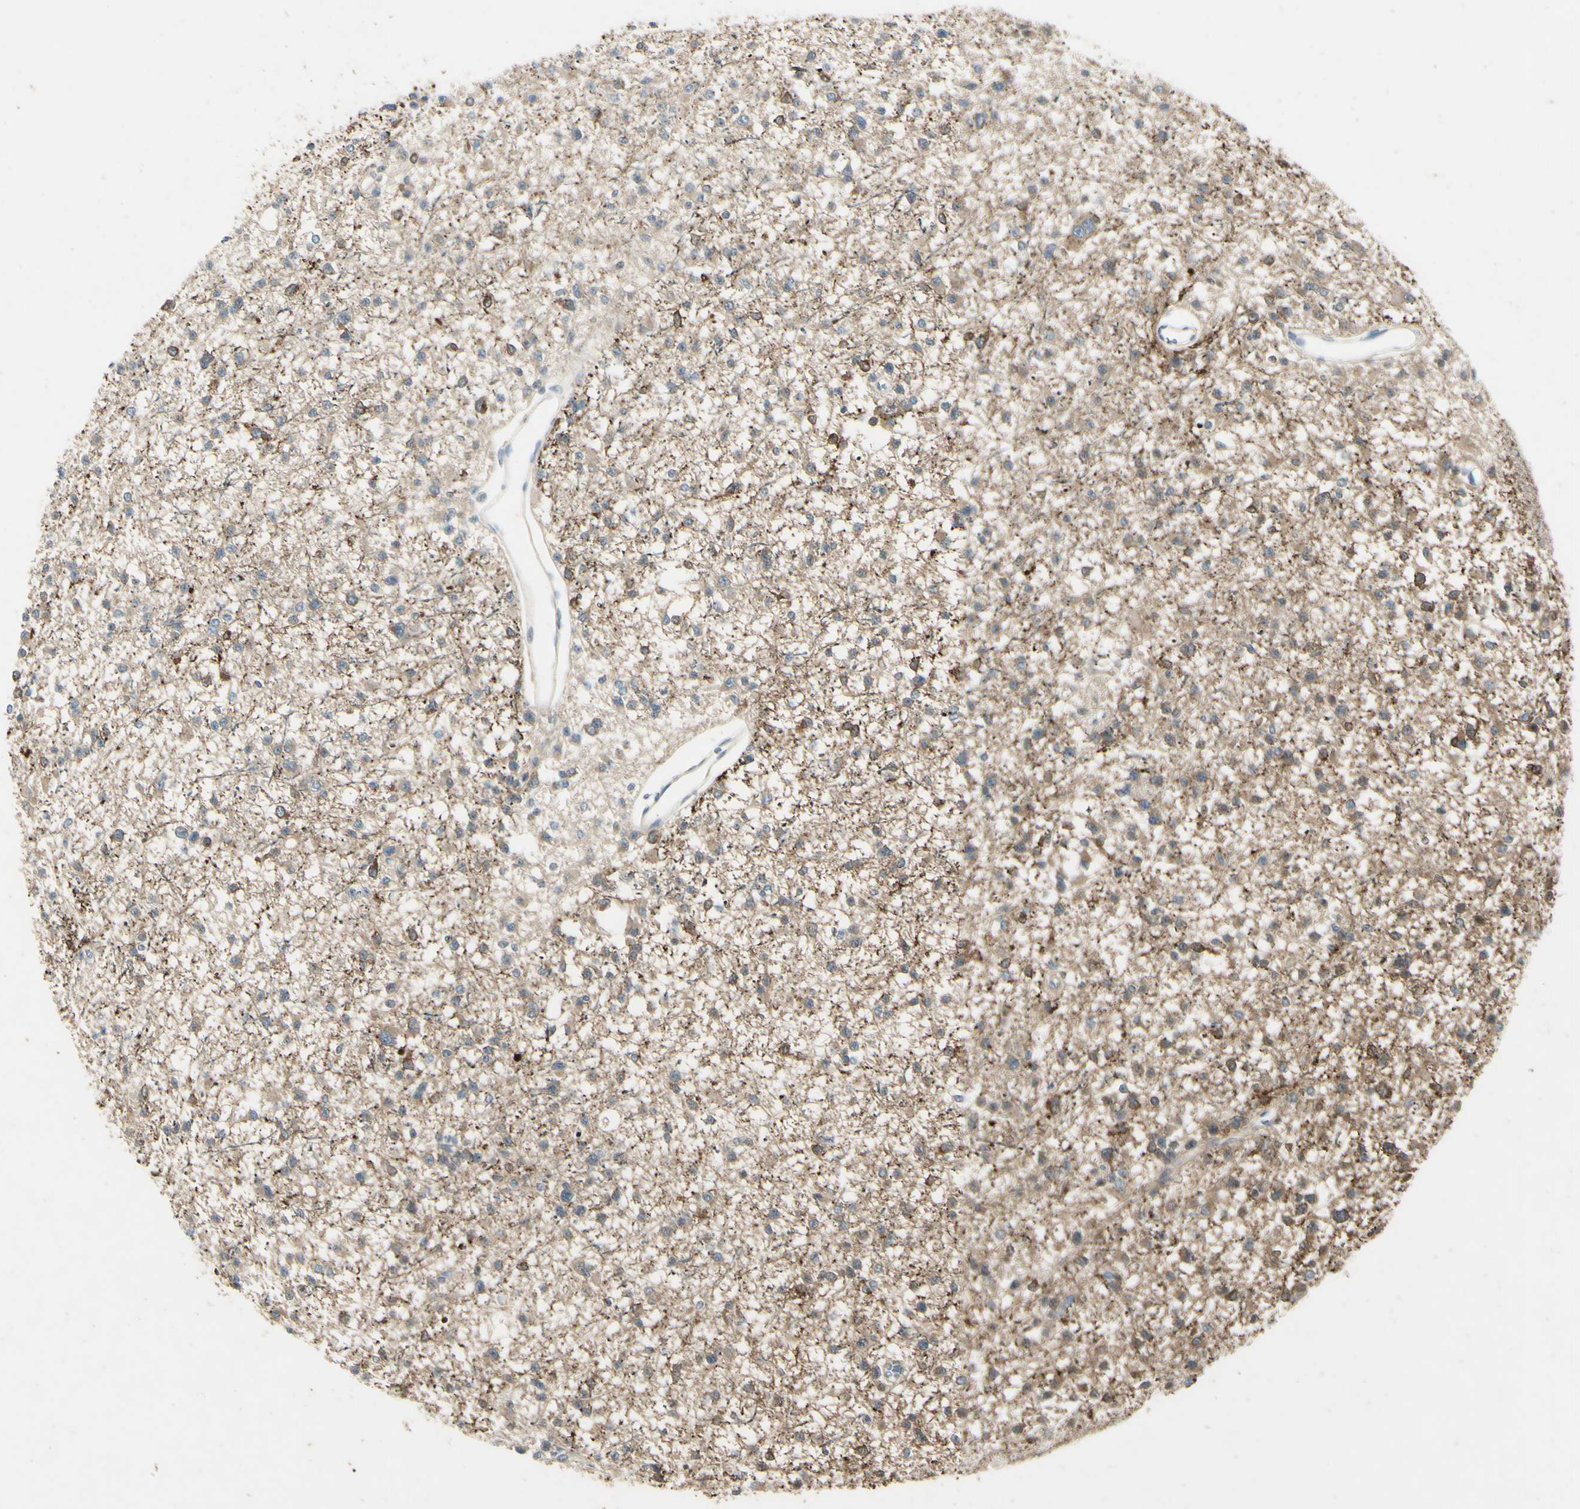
{"staining": {"intensity": "moderate", "quantity": "<25%", "location": "cytoplasmic/membranous"}, "tissue": "glioma", "cell_type": "Tumor cells", "image_type": "cancer", "snomed": [{"axis": "morphology", "description": "Glioma, malignant, Low grade"}, {"axis": "topography", "description": "Brain"}], "caption": "Approximately <25% of tumor cells in human glioma reveal moderate cytoplasmic/membranous protein expression as visualized by brown immunohistochemical staining.", "gene": "SNAP91", "patient": {"sex": "female", "age": 22}}